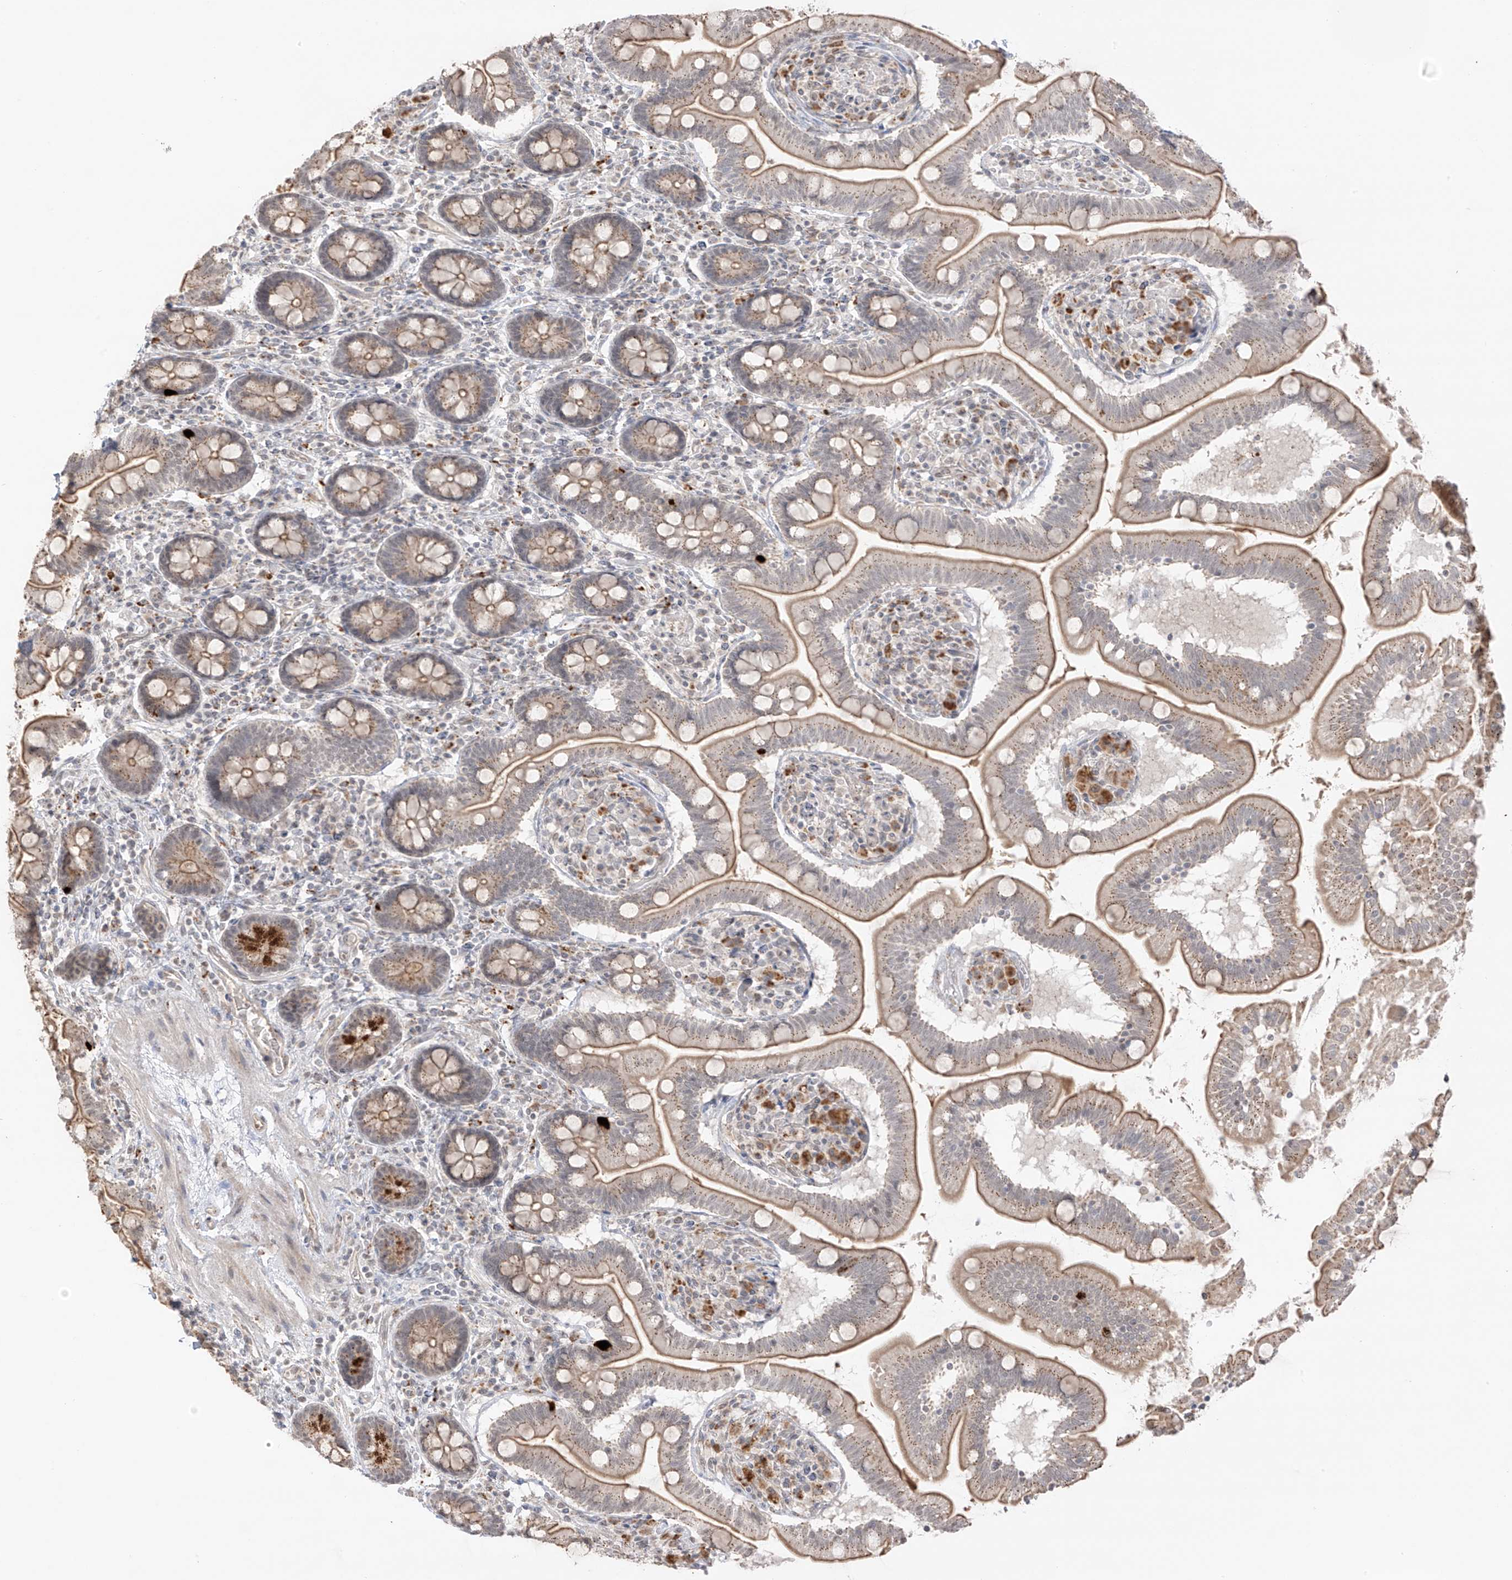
{"staining": {"intensity": "strong", "quantity": "<25%", "location": "cytoplasmic/membranous"}, "tissue": "small intestine", "cell_type": "Glandular cells", "image_type": "normal", "snomed": [{"axis": "morphology", "description": "Normal tissue, NOS"}, {"axis": "topography", "description": "Small intestine"}], "caption": "Small intestine stained for a protein (brown) displays strong cytoplasmic/membranous positive expression in about <25% of glandular cells.", "gene": "N4BP3", "patient": {"sex": "female", "age": 64}}